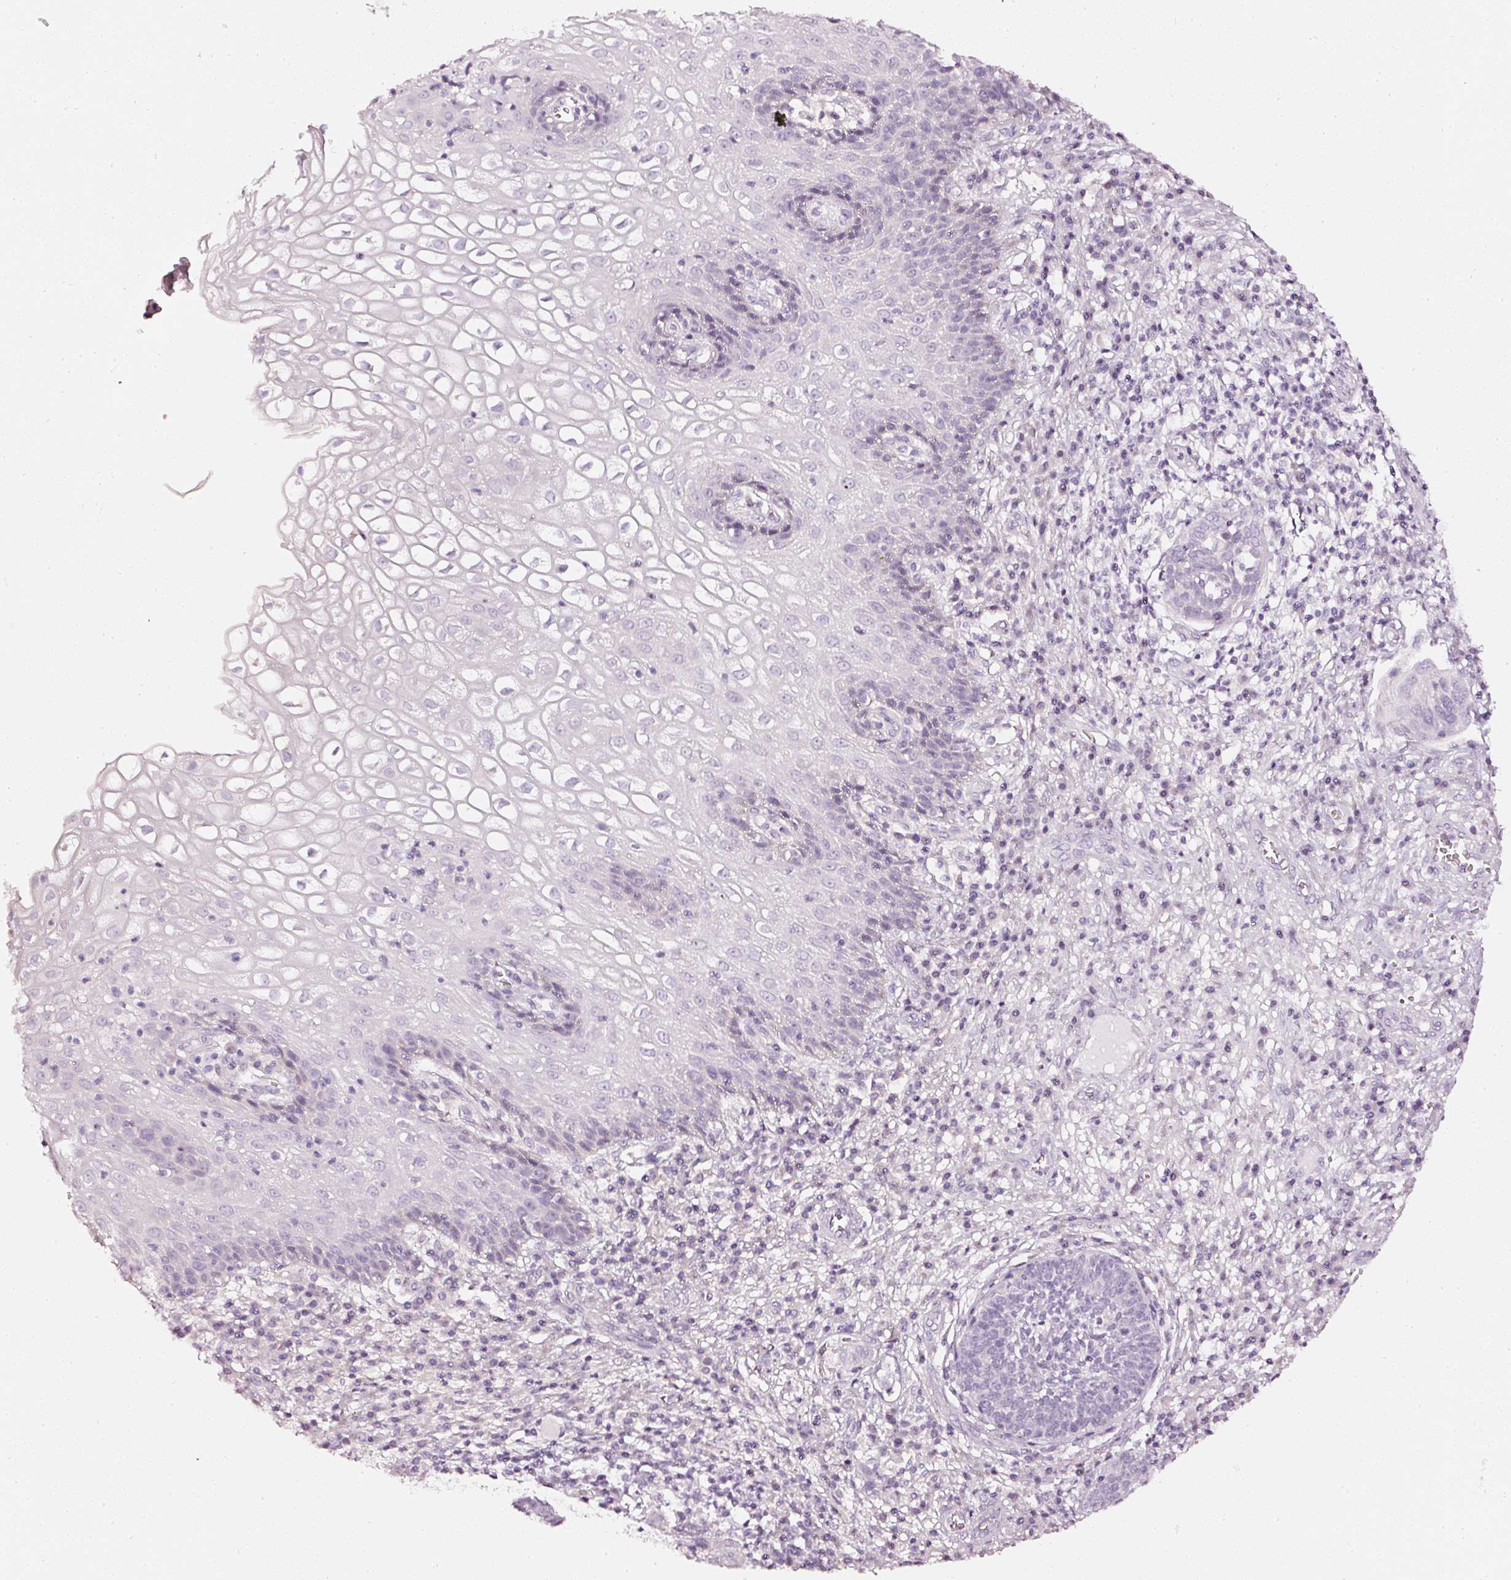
{"staining": {"intensity": "negative", "quantity": "none", "location": "none"}, "tissue": "cervical cancer", "cell_type": "Tumor cells", "image_type": "cancer", "snomed": [{"axis": "morphology", "description": "Squamous cell carcinoma, NOS"}, {"axis": "topography", "description": "Cervix"}], "caption": "DAB immunohistochemical staining of human cervical cancer displays no significant expression in tumor cells.", "gene": "CNP", "patient": {"sex": "female", "age": 34}}